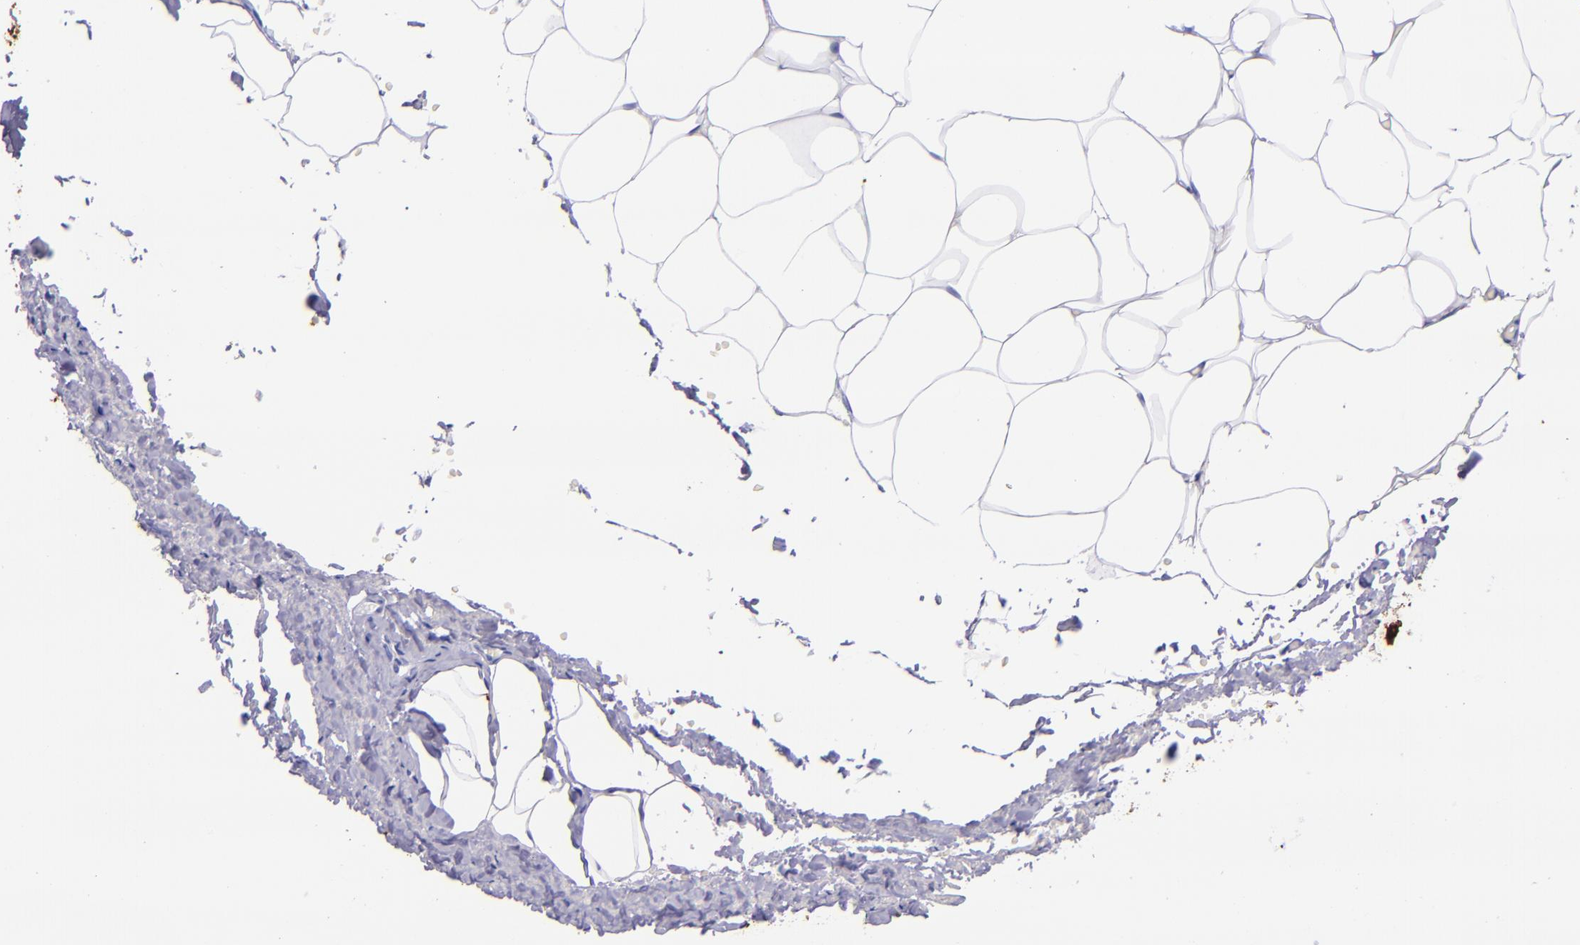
{"staining": {"intensity": "negative", "quantity": "none", "location": "none"}, "tissue": "adipose tissue", "cell_type": "Adipocytes", "image_type": "normal", "snomed": [{"axis": "morphology", "description": "Normal tissue, NOS"}, {"axis": "topography", "description": "Soft tissue"}, {"axis": "topography", "description": "Peripheral nerve tissue"}], "caption": "A micrograph of adipose tissue stained for a protein shows no brown staining in adipocytes.", "gene": "MBP", "patient": {"sex": "female", "age": 68}}